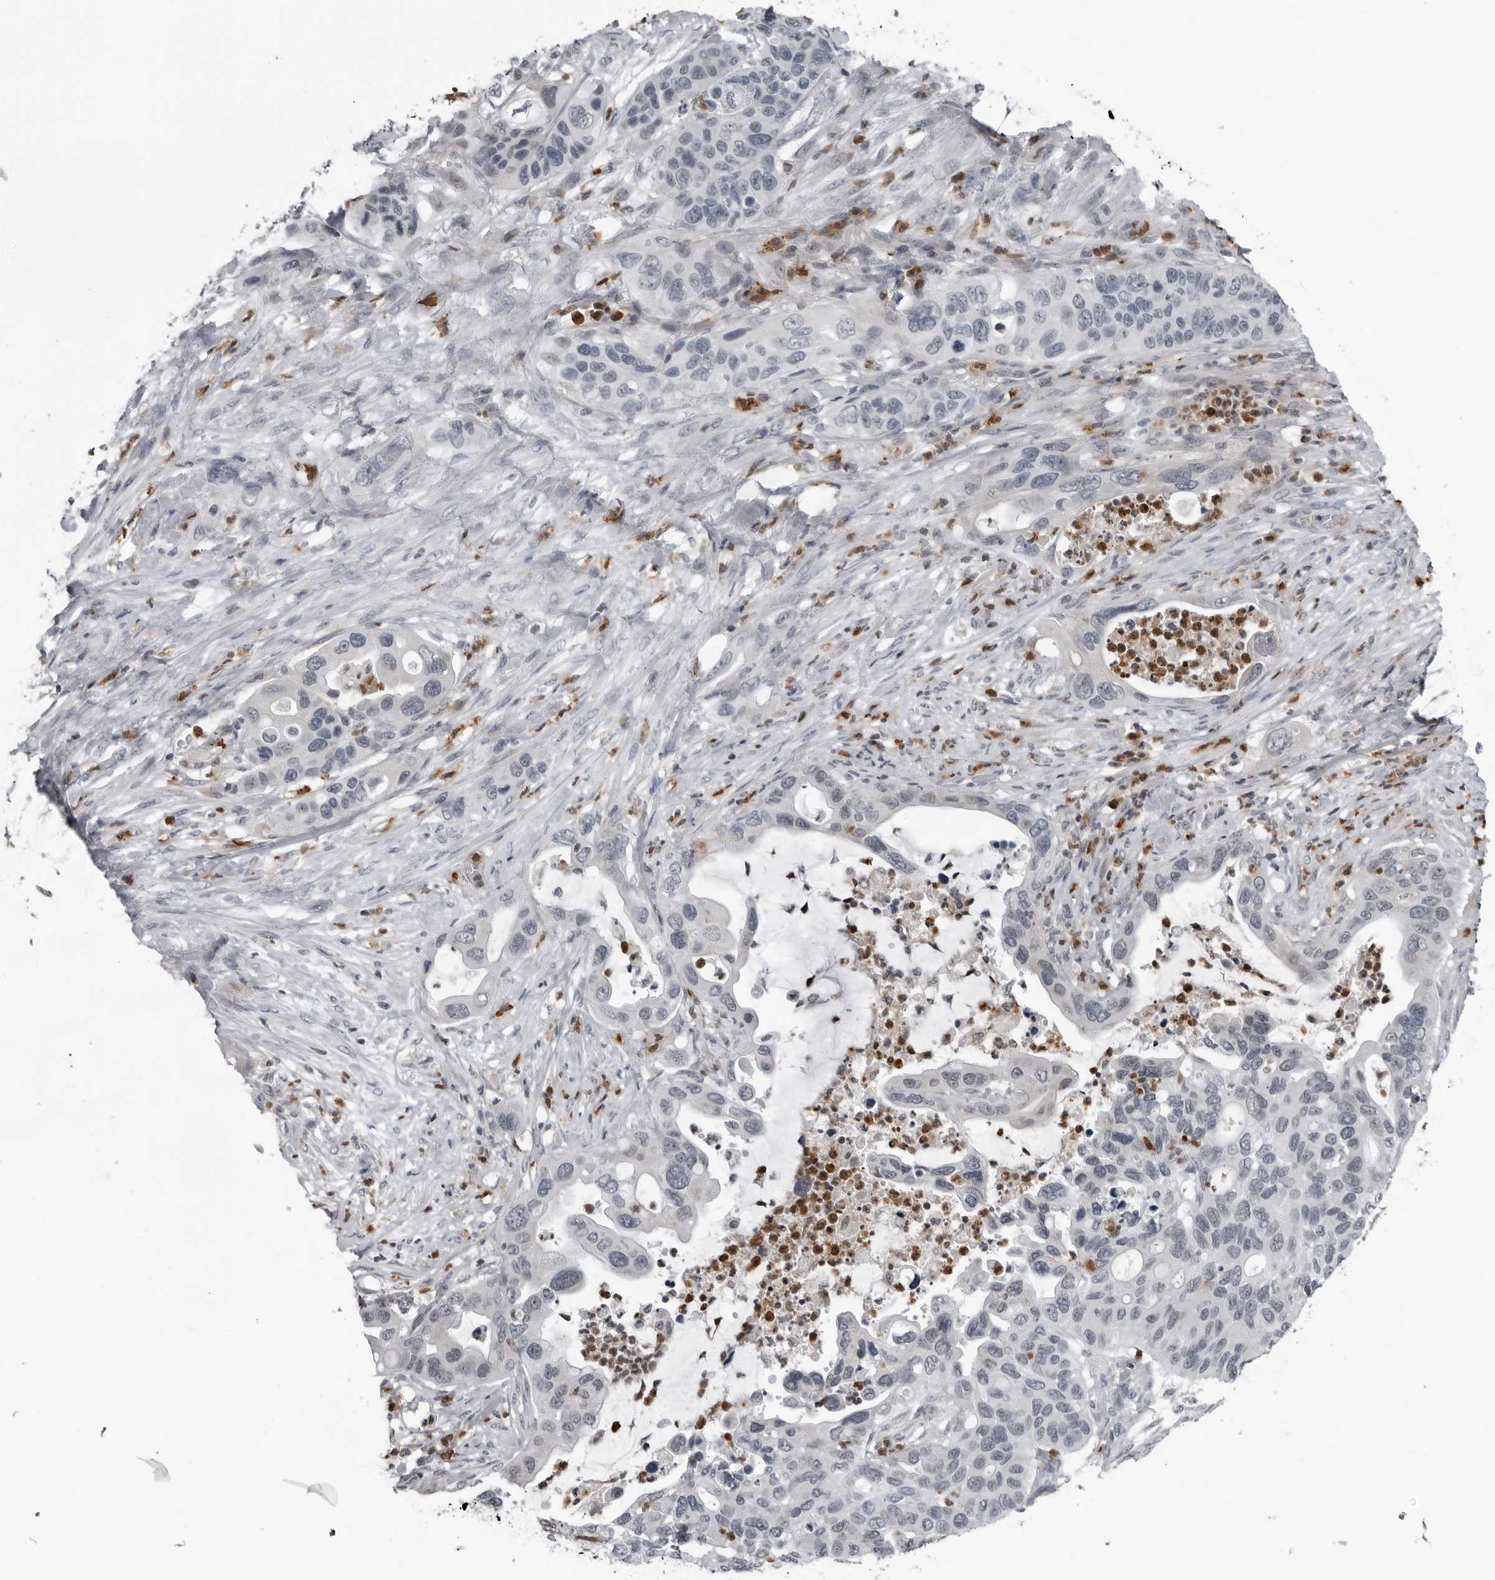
{"staining": {"intensity": "negative", "quantity": "none", "location": "none"}, "tissue": "pancreatic cancer", "cell_type": "Tumor cells", "image_type": "cancer", "snomed": [{"axis": "morphology", "description": "Adenocarcinoma, NOS"}, {"axis": "topography", "description": "Pancreas"}], "caption": "High magnification brightfield microscopy of pancreatic cancer stained with DAB (brown) and counterstained with hematoxylin (blue): tumor cells show no significant positivity.", "gene": "RTCA", "patient": {"sex": "female", "age": 71}}